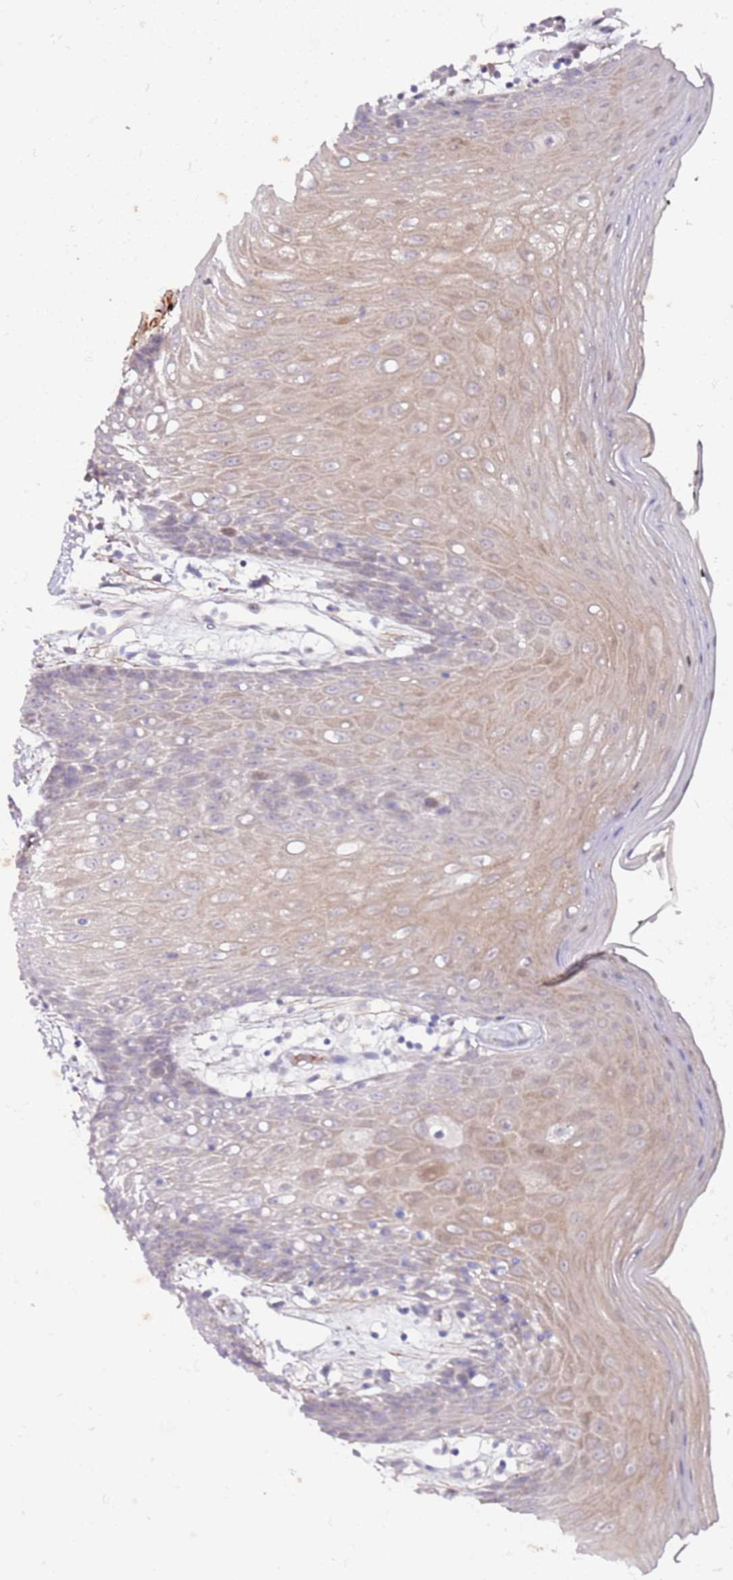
{"staining": {"intensity": "weak", "quantity": "25%-75%", "location": "cytoplasmic/membranous,nuclear"}, "tissue": "oral mucosa", "cell_type": "Squamous epithelial cells", "image_type": "normal", "snomed": [{"axis": "morphology", "description": "Normal tissue, NOS"}, {"axis": "topography", "description": "Oral tissue"}, {"axis": "topography", "description": "Tounge, NOS"}], "caption": "Immunohistochemical staining of unremarkable oral mucosa reveals low levels of weak cytoplasmic/membranous,nuclear staining in approximately 25%-75% of squamous epithelial cells.", "gene": "MTG2", "patient": {"sex": "female", "age": 59}}